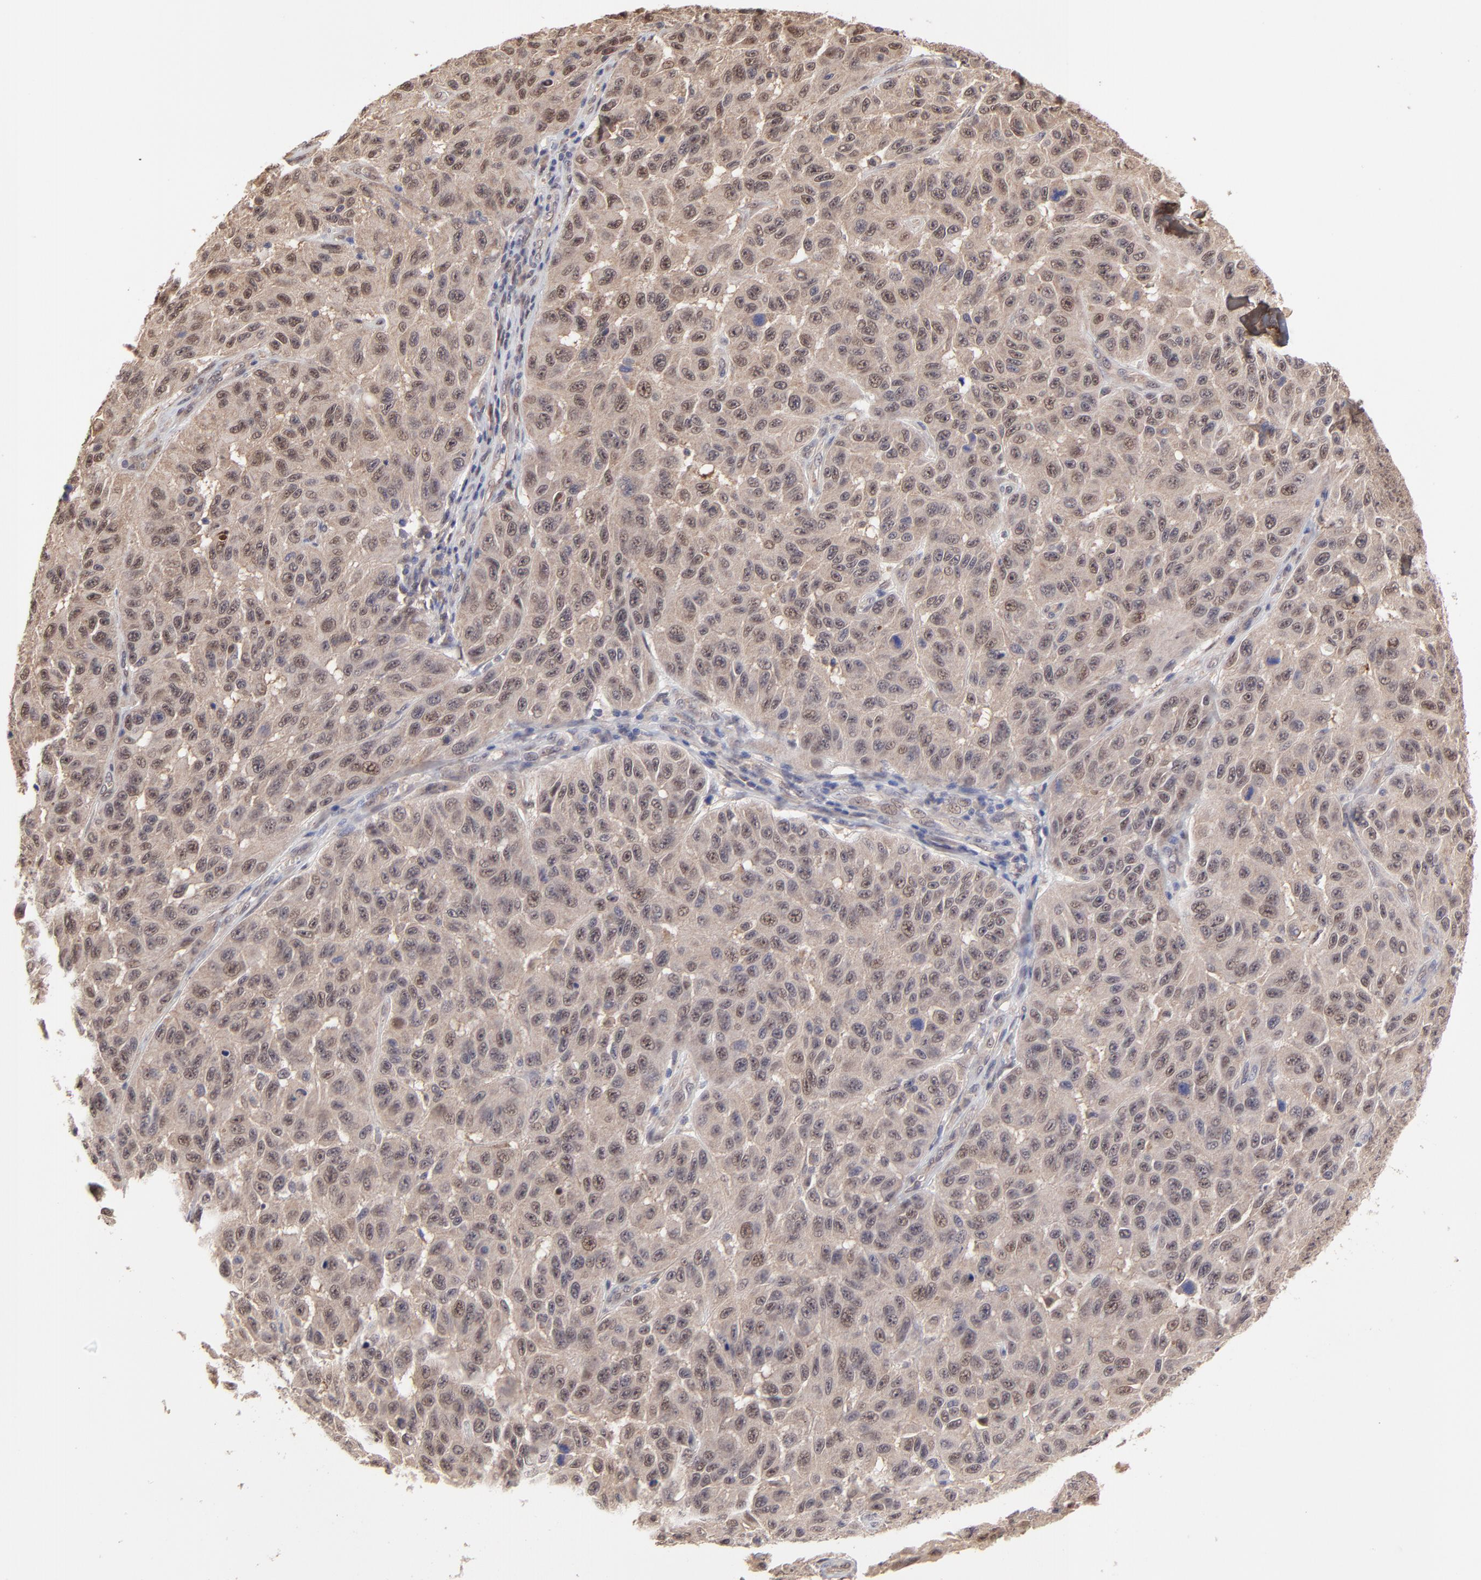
{"staining": {"intensity": "moderate", "quantity": ">75%", "location": "cytoplasmic/membranous,nuclear"}, "tissue": "melanoma", "cell_type": "Tumor cells", "image_type": "cancer", "snomed": [{"axis": "morphology", "description": "Malignant melanoma, NOS"}, {"axis": "topography", "description": "Skin"}], "caption": "IHC image of human malignant melanoma stained for a protein (brown), which demonstrates medium levels of moderate cytoplasmic/membranous and nuclear expression in about >75% of tumor cells.", "gene": "PSMD14", "patient": {"sex": "male", "age": 30}}